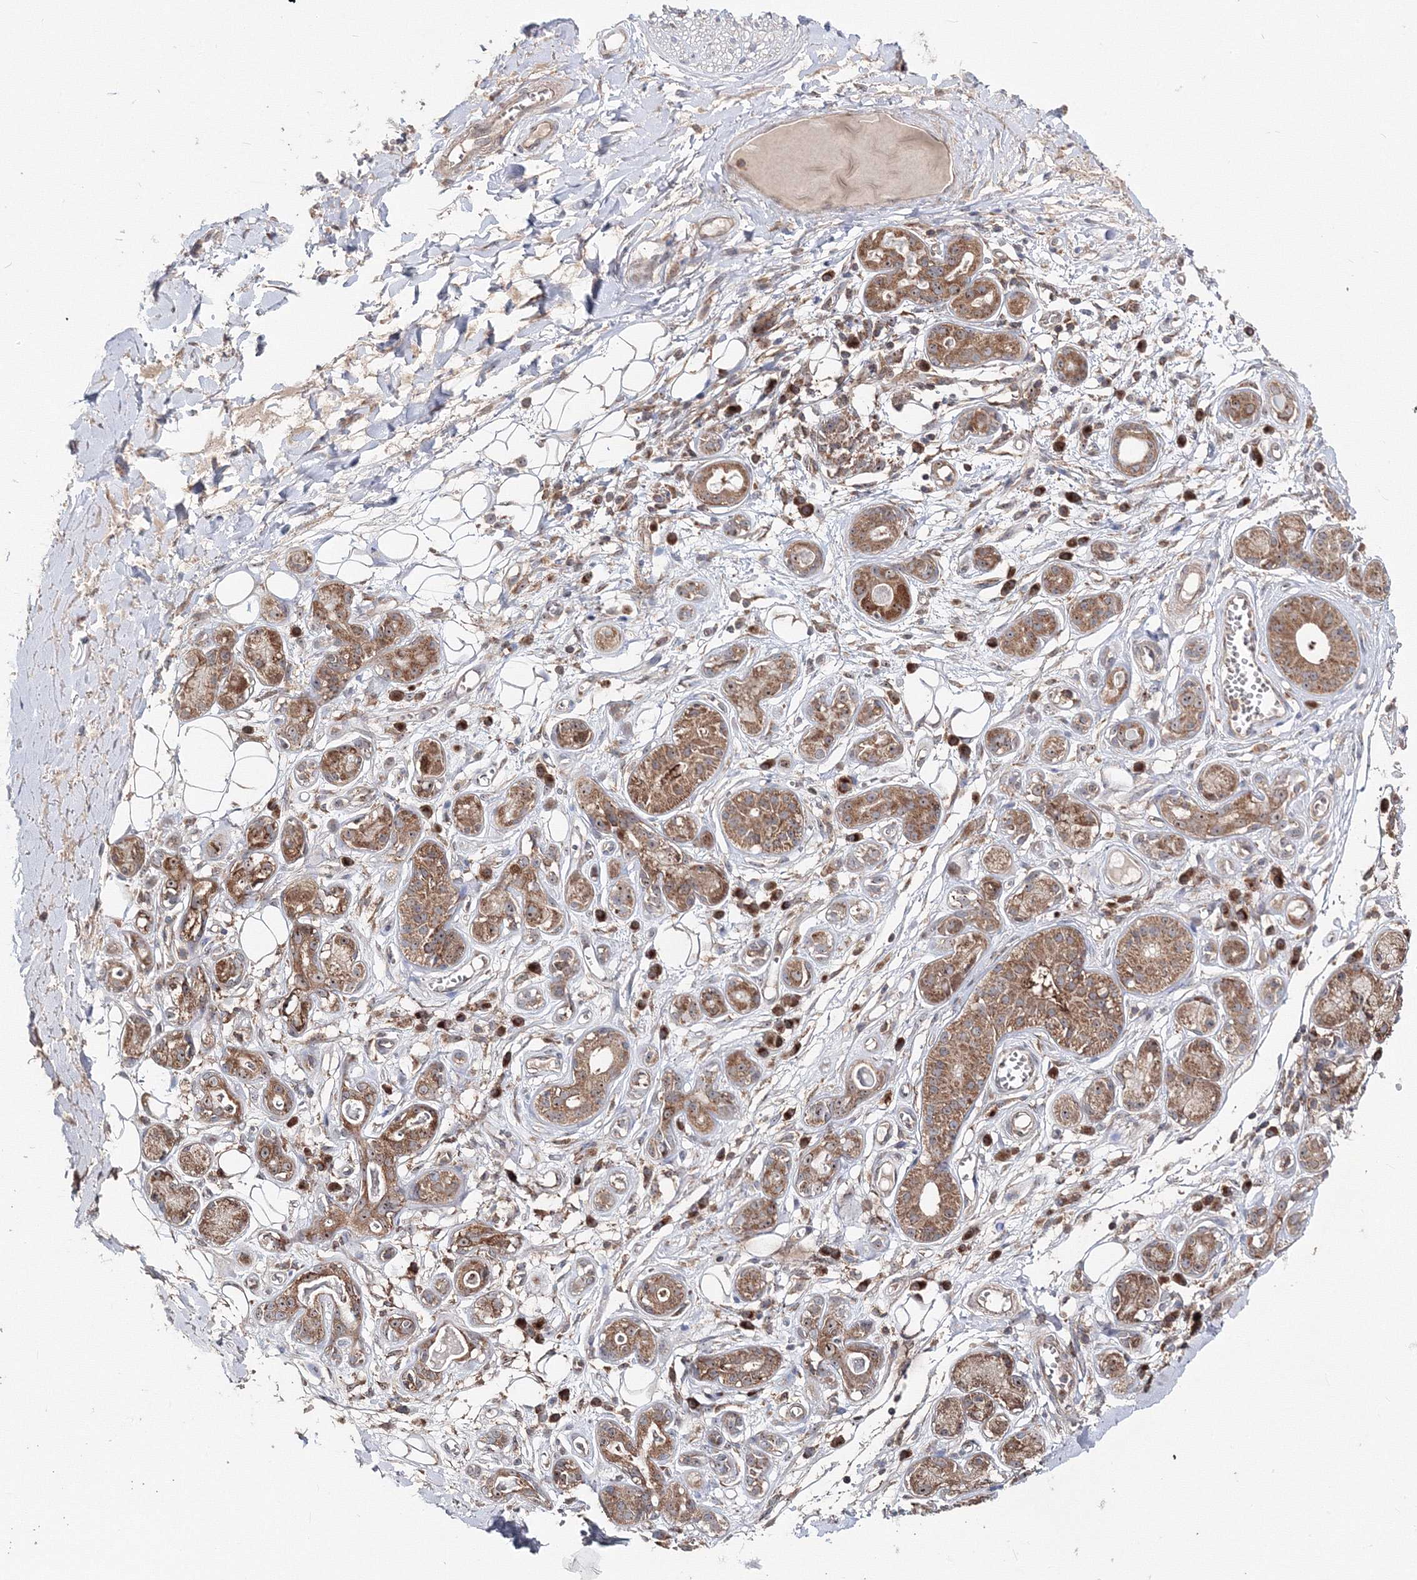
{"staining": {"intensity": "negative", "quantity": "none", "location": "none"}, "tissue": "soft tissue", "cell_type": "Chondrocytes", "image_type": "normal", "snomed": [{"axis": "morphology", "description": "Normal tissue, NOS"}, {"axis": "morphology", "description": "Inflammation, NOS"}, {"axis": "topography", "description": "Salivary gland"}, {"axis": "topography", "description": "Peripheral nerve tissue"}], "caption": "A histopathology image of soft tissue stained for a protein displays no brown staining in chondrocytes. (DAB (3,3'-diaminobenzidine) immunohistochemistry (IHC) with hematoxylin counter stain).", "gene": "PEX13", "patient": {"sex": "female", "age": 75}}